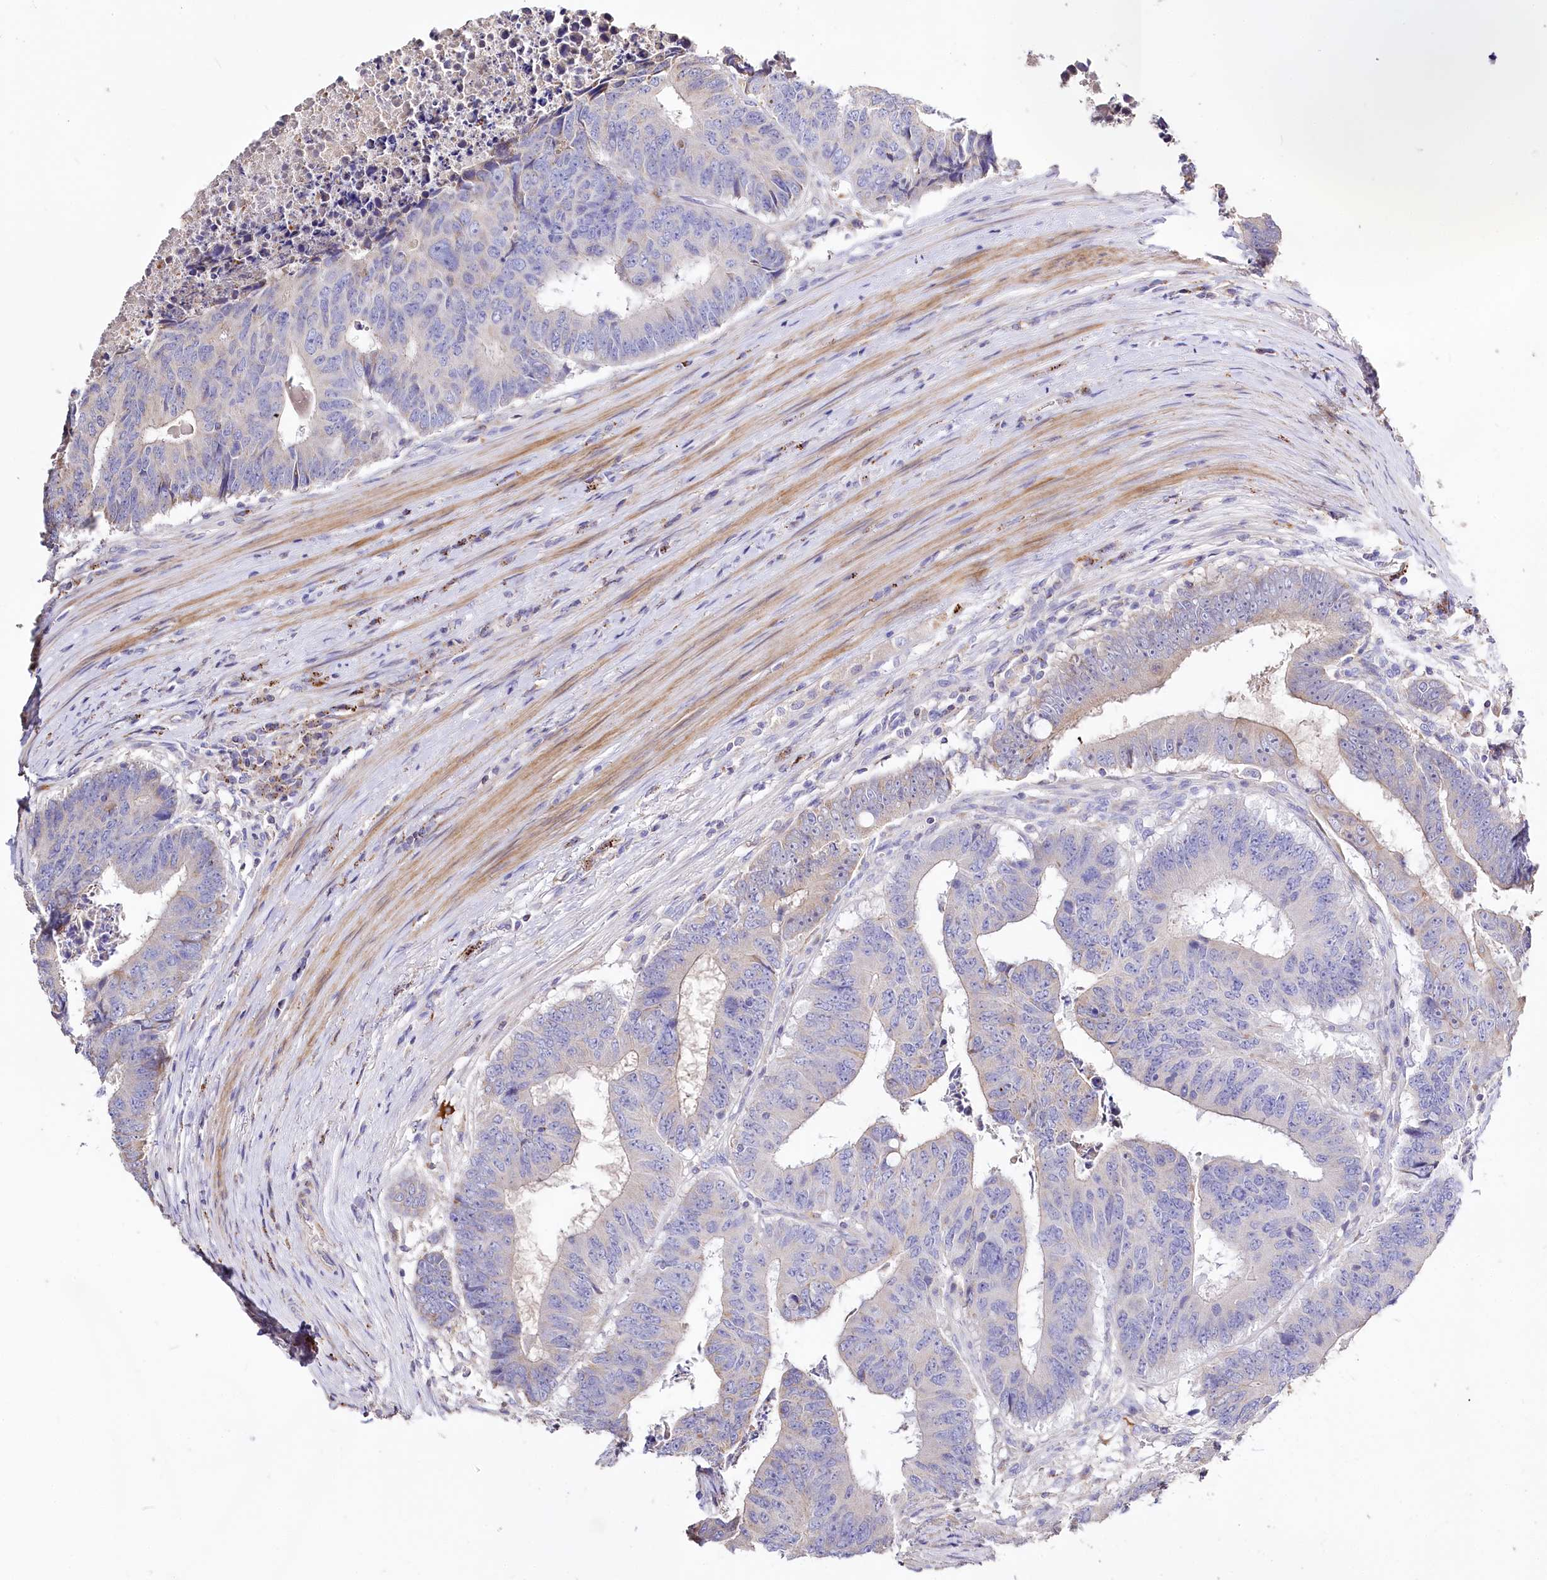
{"staining": {"intensity": "negative", "quantity": "none", "location": "none"}, "tissue": "colorectal cancer", "cell_type": "Tumor cells", "image_type": "cancer", "snomed": [{"axis": "morphology", "description": "Adenocarcinoma, NOS"}, {"axis": "topography", "description": "Rectum"}], "caption": "This photomicrograph is of adenocarcinoma (colorectal) stained with immunohistochemistry (IHC) to label a protein in brown with the nuclei are counter-stained blue. There is no expression in tumor cells.", "gene": "PTER", "patient": {"sex": "male", "age": 84}}